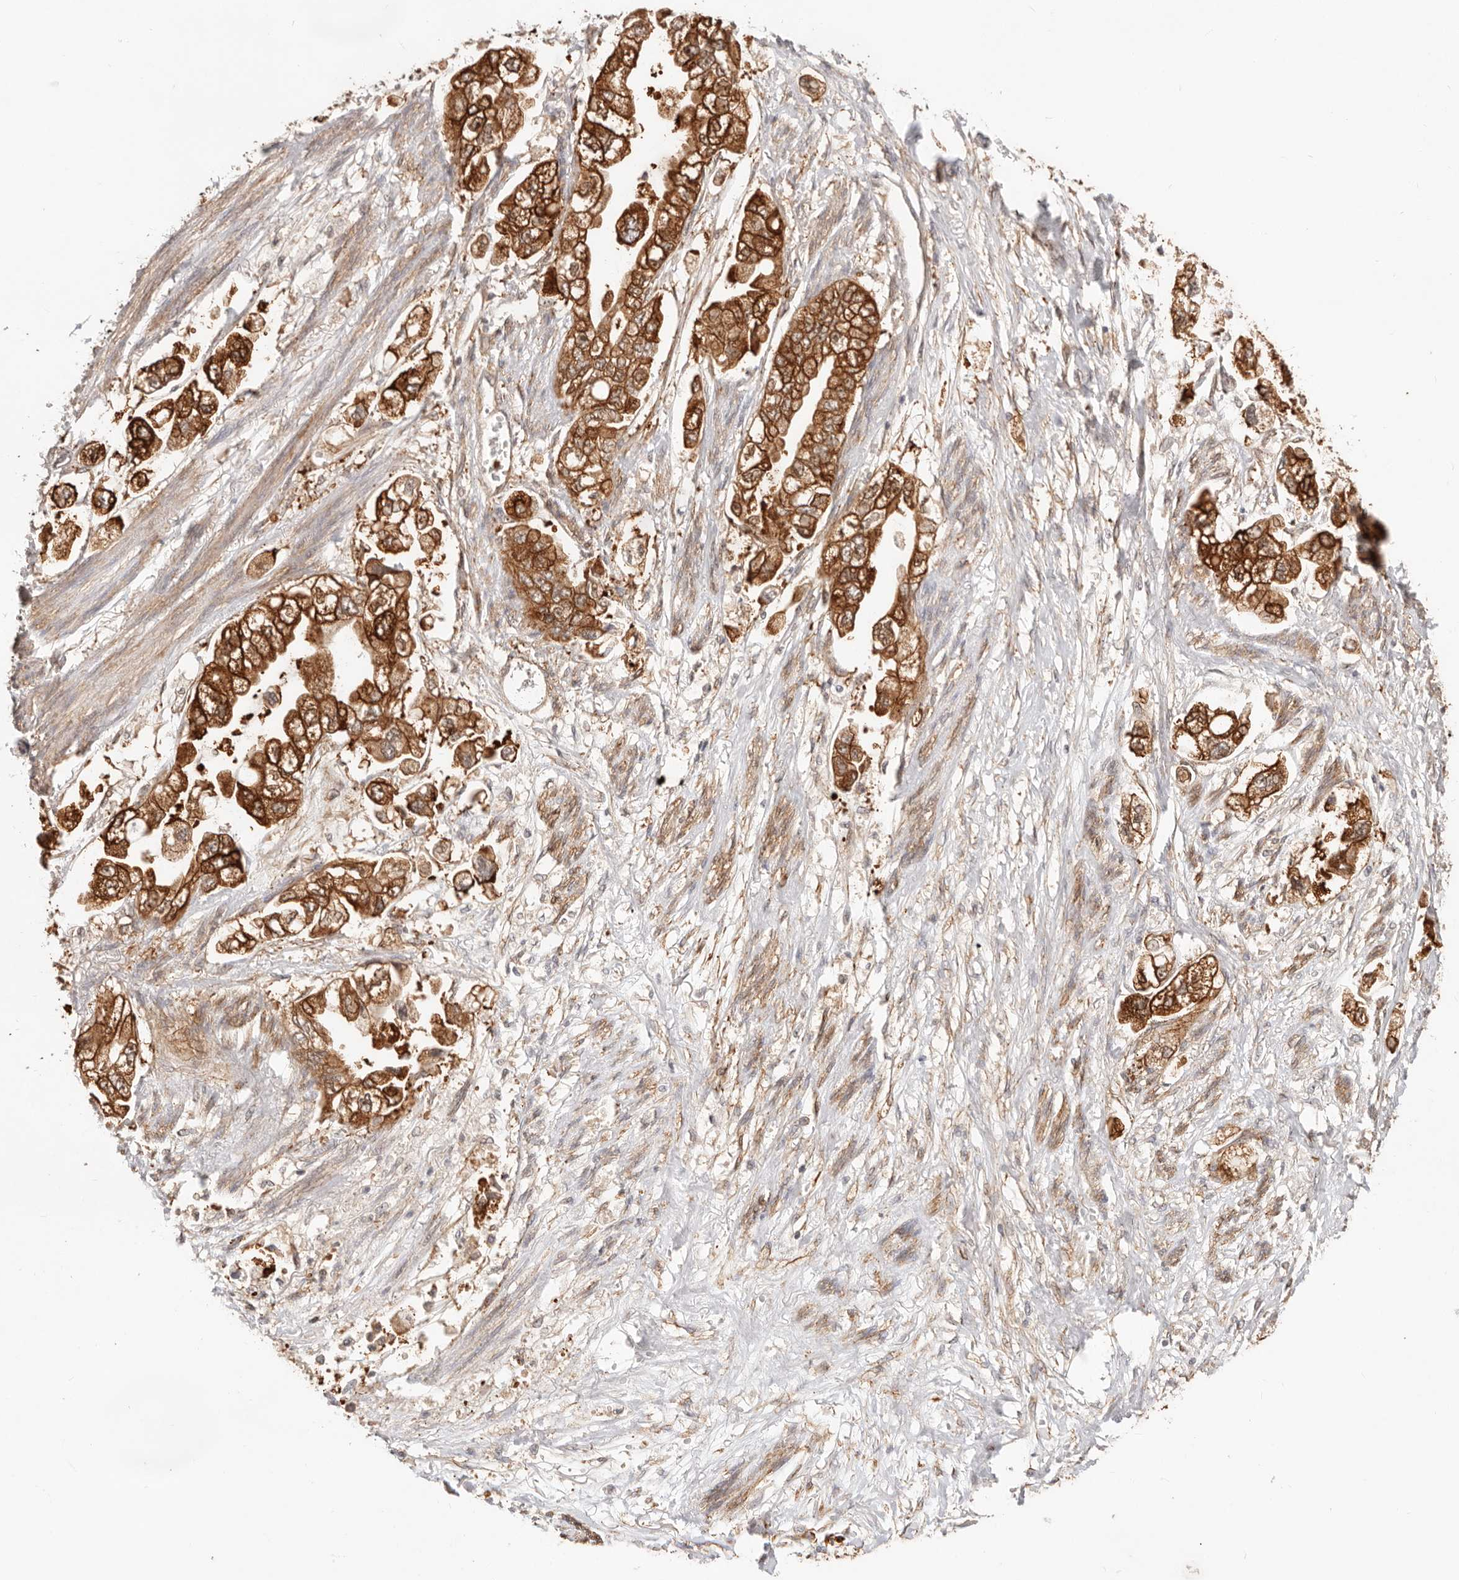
{"staining": {"intensity": "strong", "quantity": ">75%", "location": "cytoplasmic/membranous,nuclear"}, "tissue": "stomach cancer", "cell_type": "Tumor cells", "image_type": "cancer", "snomed": [{"axis": "morphology", "description": "Adenocarcinoma, NOS"}, {"axis": "topography", "description": "Stomach"}], "caption": "Strong cytoplasmic/membranous and nuclear staining for a protein is appreciated in approximately >75% of tumor cells of stomach cancer using IHC.", "gene": "HEXD", "patient": {"sex": "male", "age": 62}}